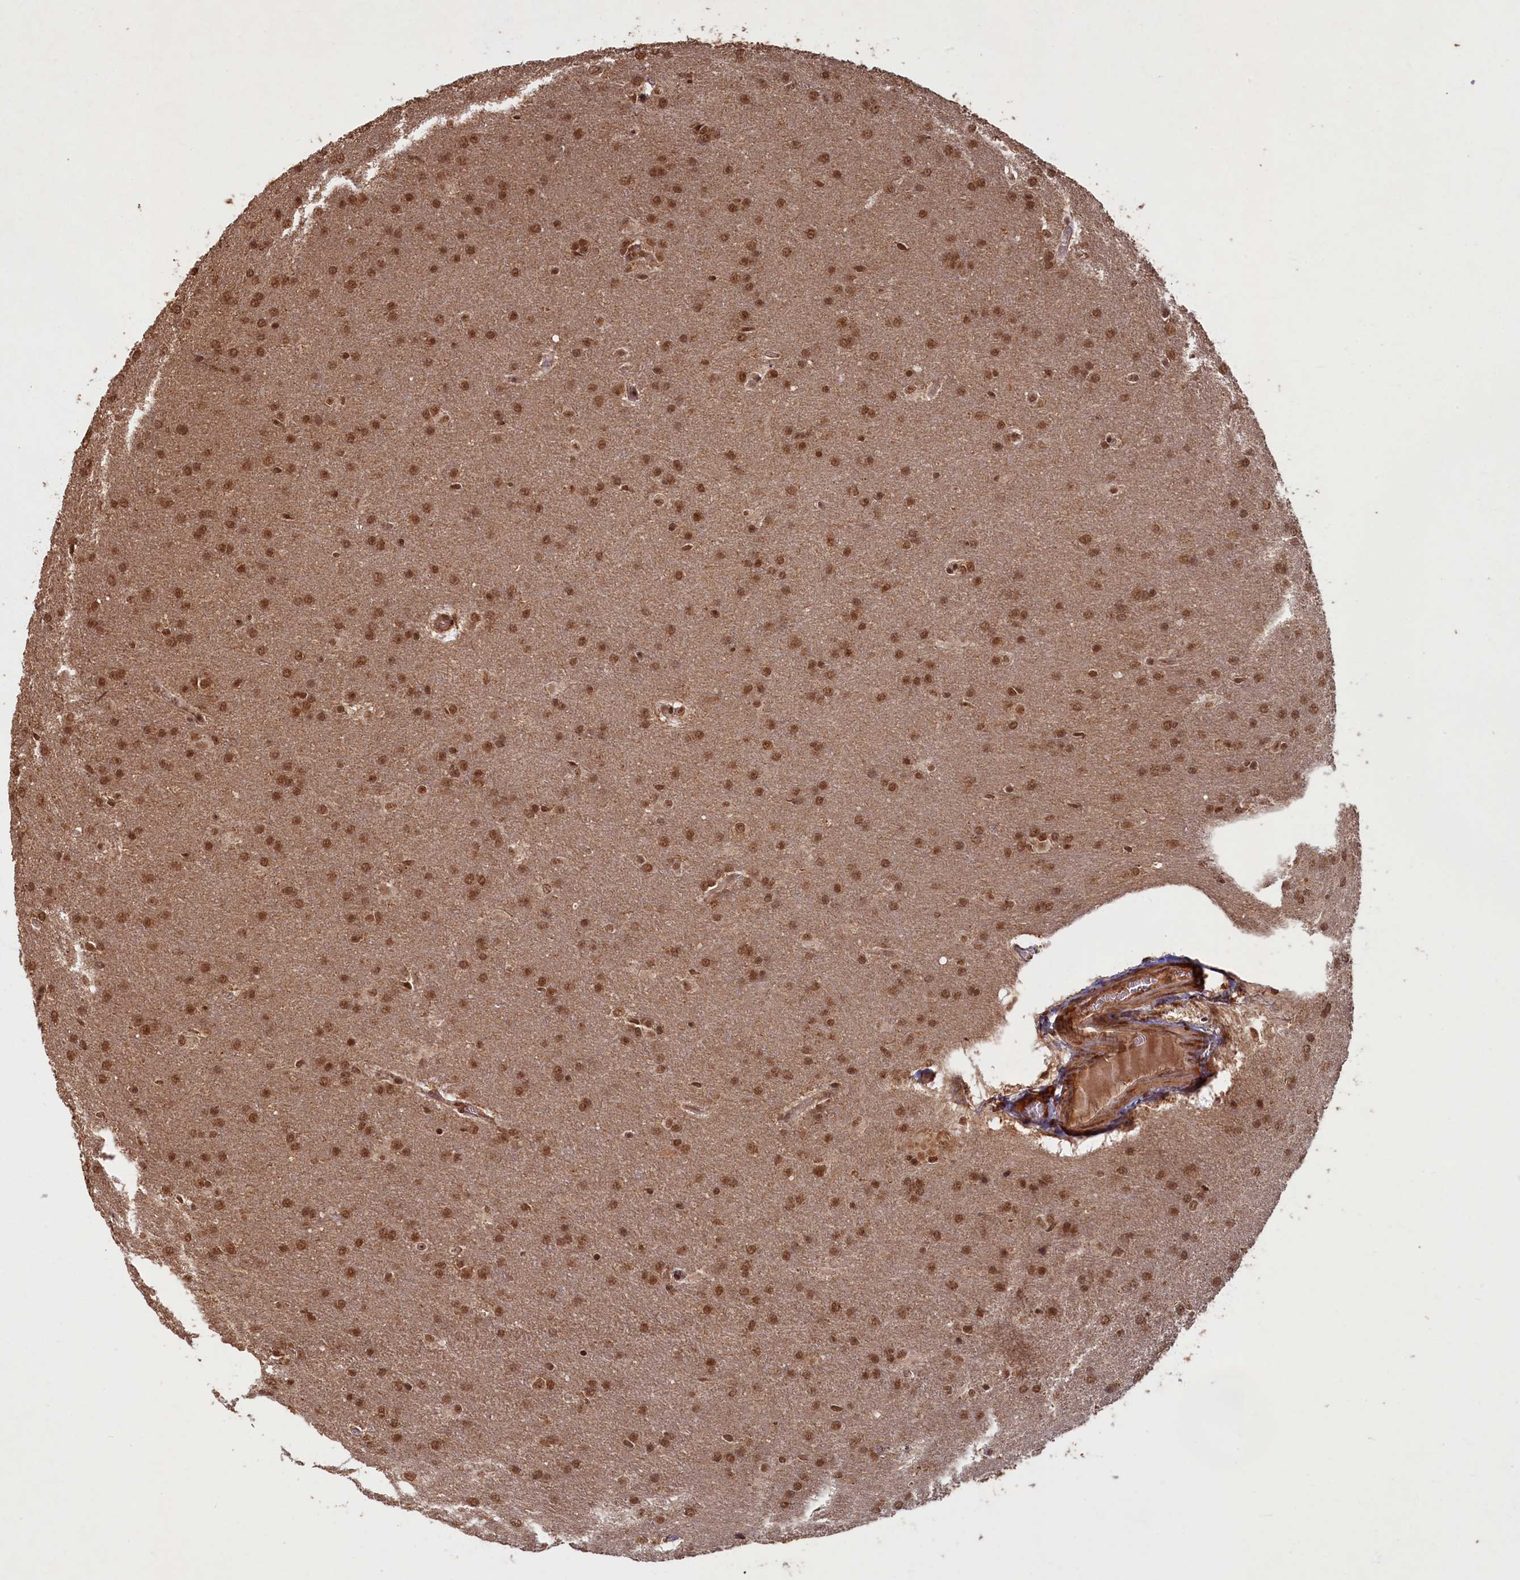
{"staining": {"intensity": "moderate", "quantity": ">75%", "location": "nuclear"}, "tissue": "glioma", "cell_type": "Tumor cells", "image_type": "cancer", "snomed": [{"axis": "morphology", "description": "Glioma, malignant, Low grade"}, {"axis": "topography", "description": "Brain"}], "caption": "Moderate nuclear staining for a protein is appreciated in about >75% of tumor cells of low-grade glioma (malignant) using IHC.", "gene": "BRCA1", "patient": {"sex": "female", "age": 32}}